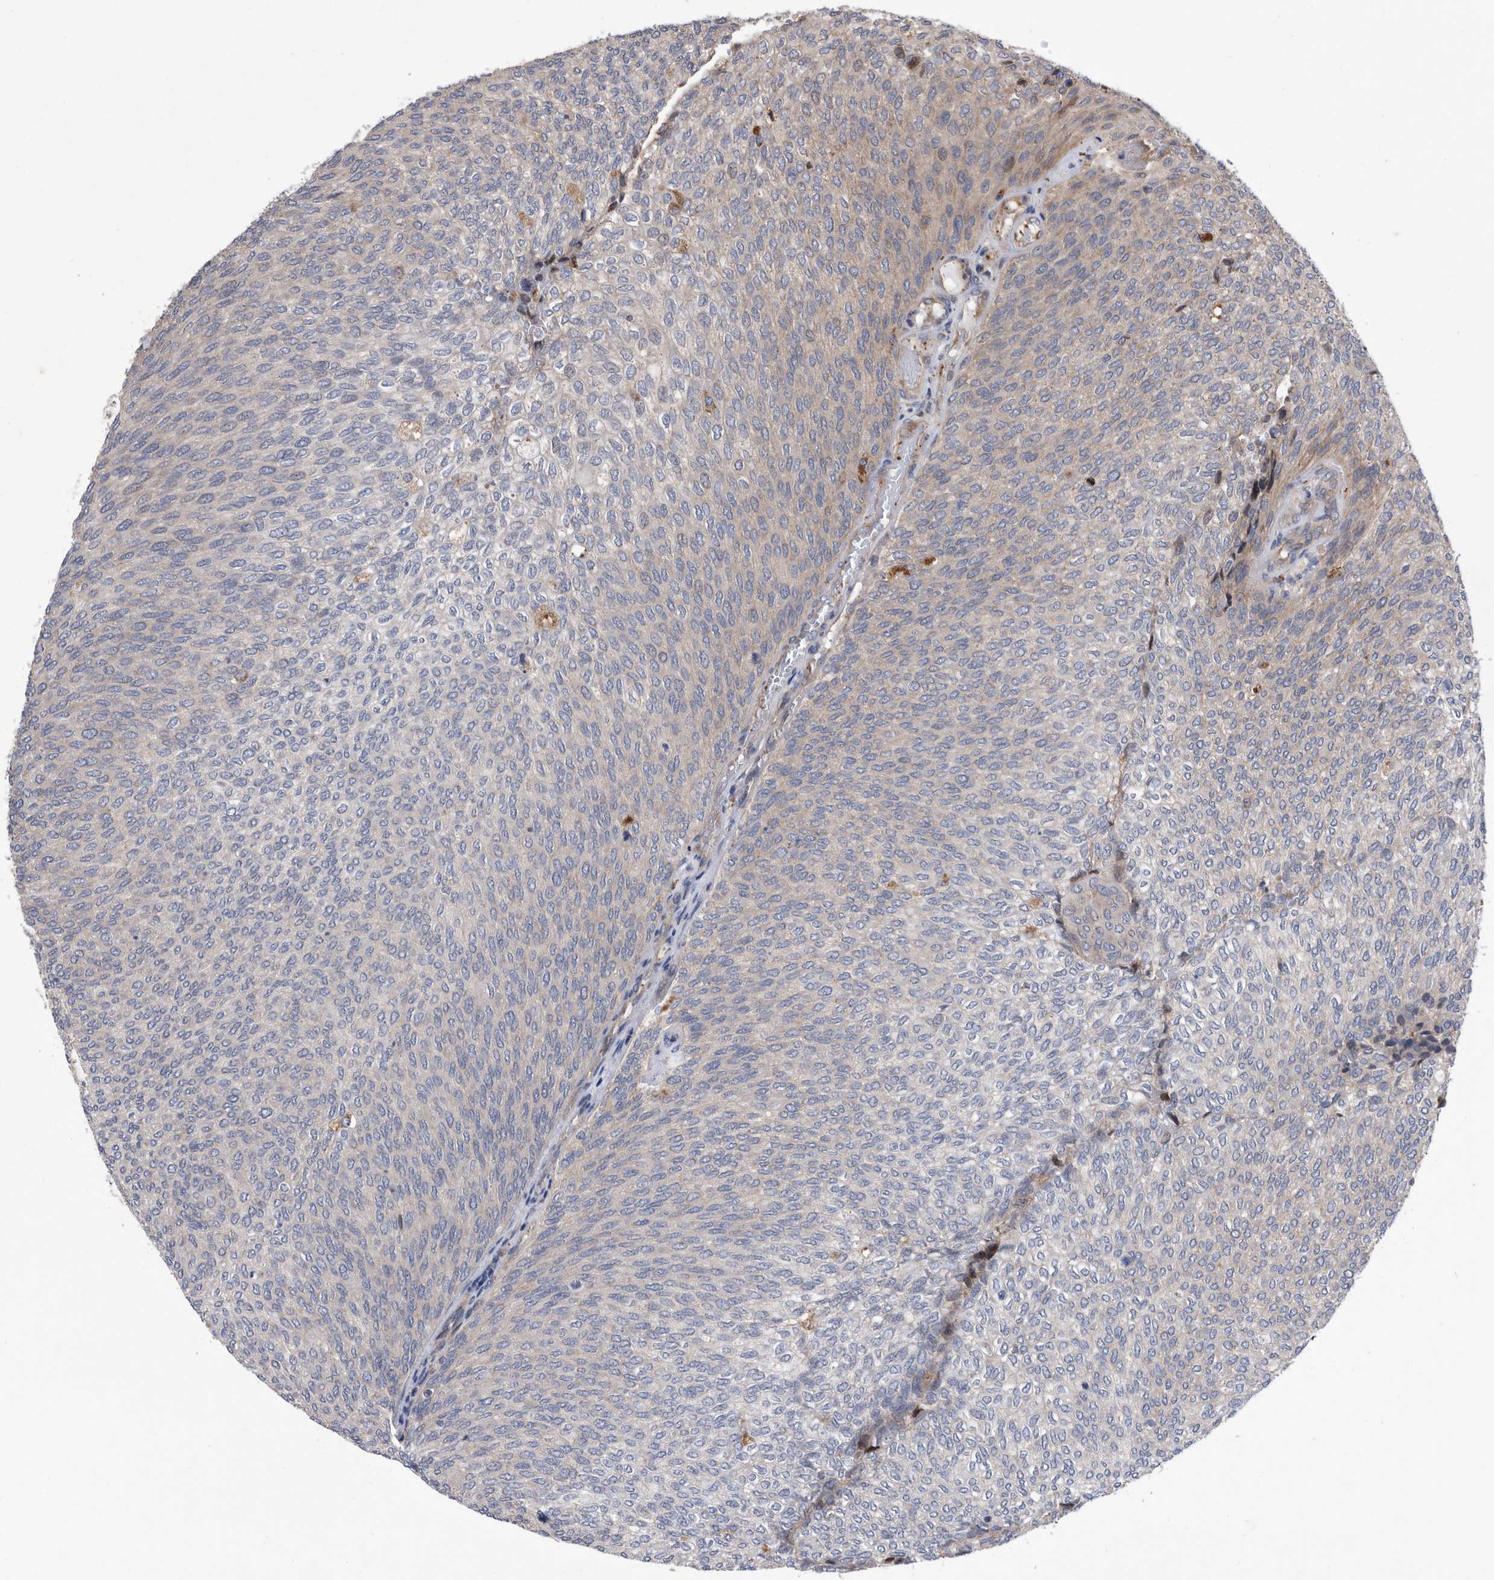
{"staining": {"intensity": "negative", "quantity": "none", "location": "none"}, "tissue": "urothelial cancer", "cell_type": "Tumor cells", "image_type": "cancer", "snomed": [{"axis": "morphology", "description": "Urothelial carcinoma, Low grade"}, {"axis": "topography", "description": "Urinary bladder"}], "caption": "IHC micrograph of human urothelial cancer stained for a protein (brown), which demonstrates no expression in tumor cells.", "gene": "BAIAP3", "patient": {"sex": "female", "age": 79}}